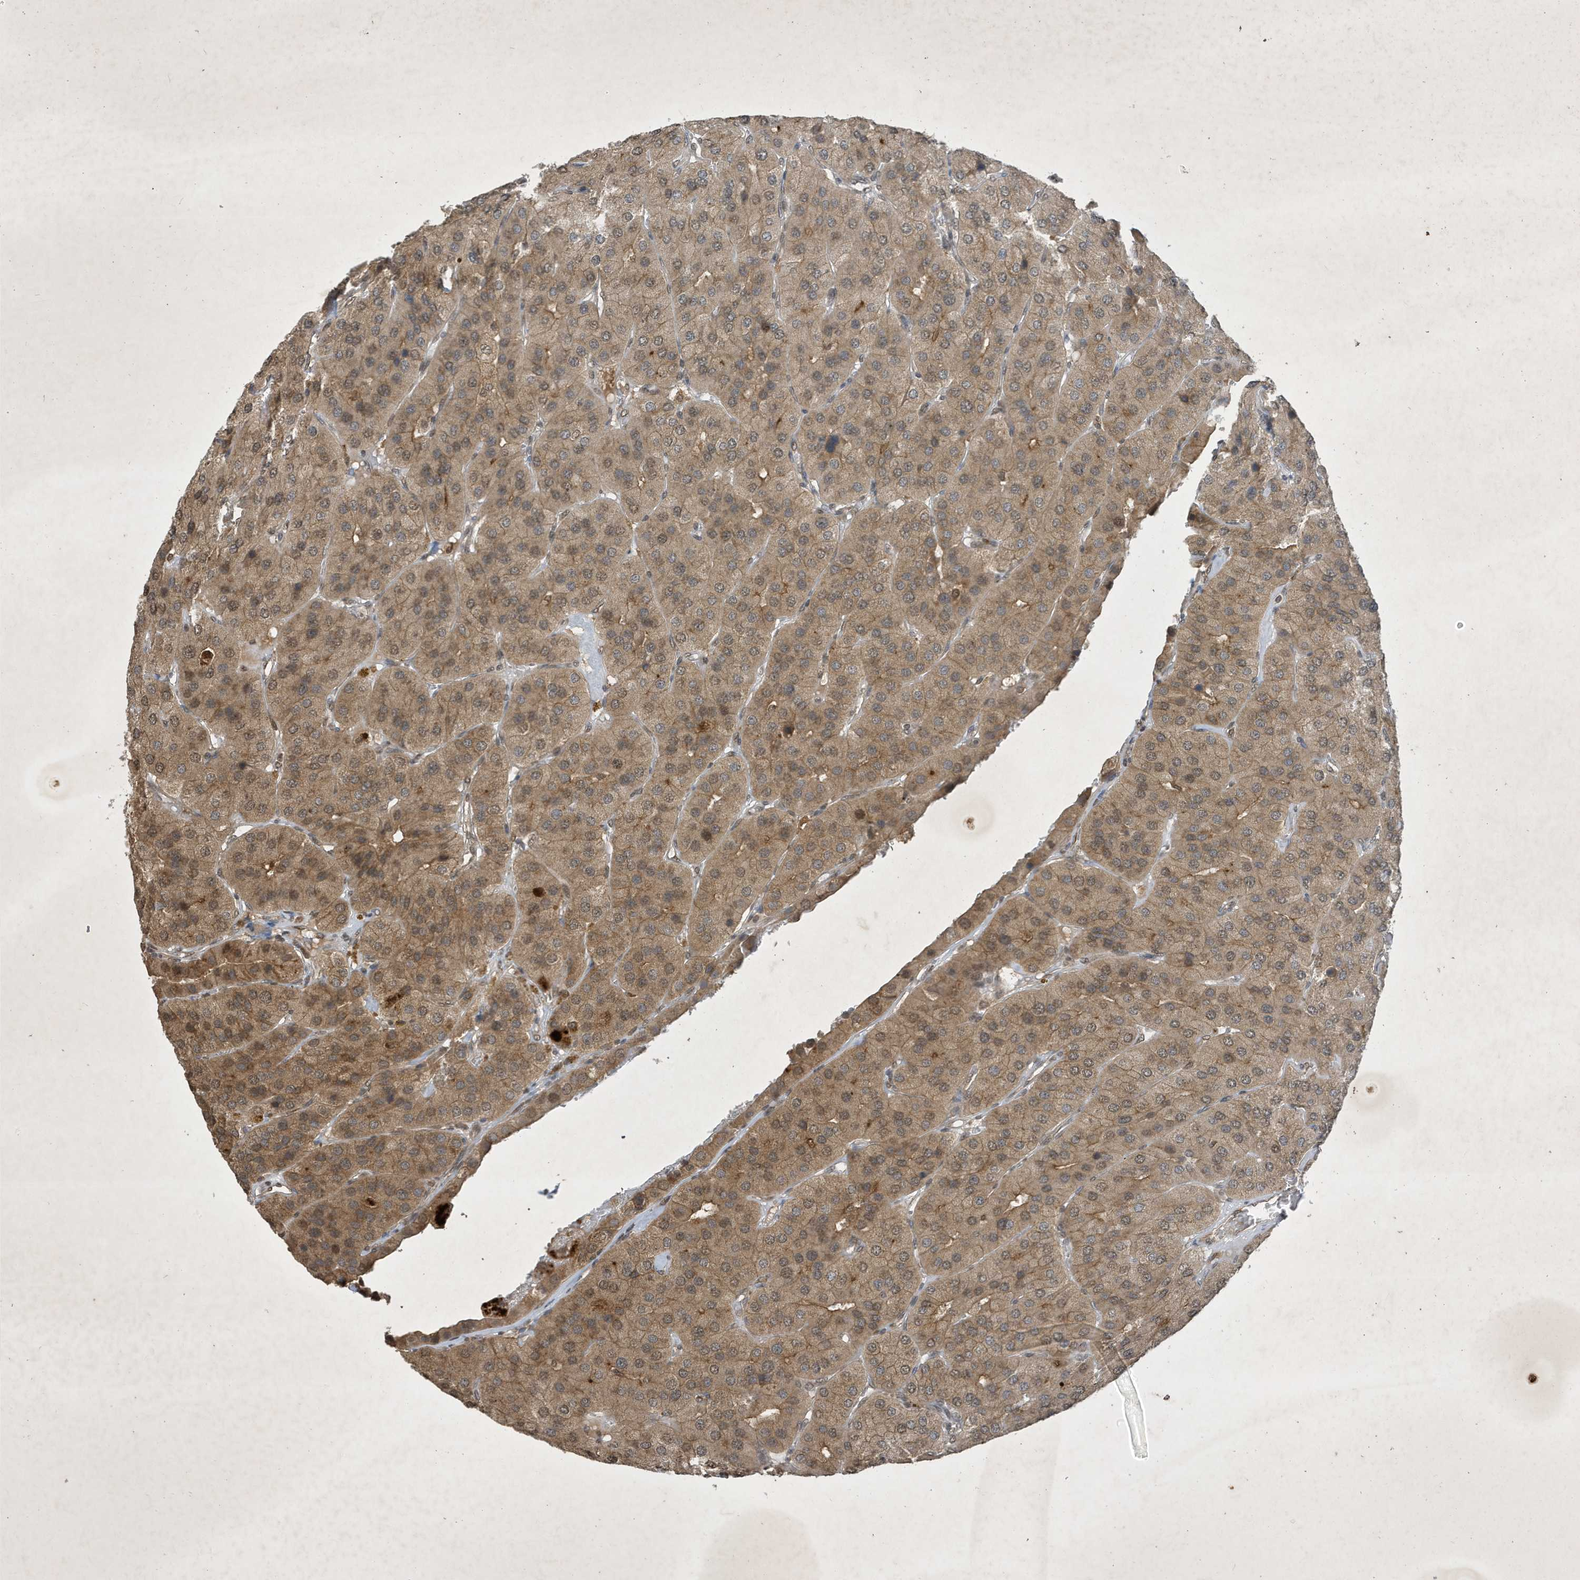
{"staining": {"intensity": "moderate", "quantity": ">75%", "location": "cytoplasmic/membranous,nuclear"}, "tissue": "parathyroid gland", "cell_type": "Glandular cells", "image_type": "normal", "snomed": [{"axis": "morphology", "description": "Normal tissue, NOS"}, {"axis": "morphology", "description": "Adenoma, NOS"}, {"axis": "topography", "description": "Parathyroid gland"}], "caption": "Immunohistochemistry (IHC) (DAB (3,3'-diaminobenzidine)) staining of unremarkable parathyroid gland shows moderate cytoplasmic/membranous,nuclear protein positivity in approximately >75% of glandular cells. The protein is stained brown, and the nuclei are stained in blue (DAB IHC with brightfield microscopy, high magnification).", "gene": "STX10", "patient": {"sex": "female", "age": 86}}